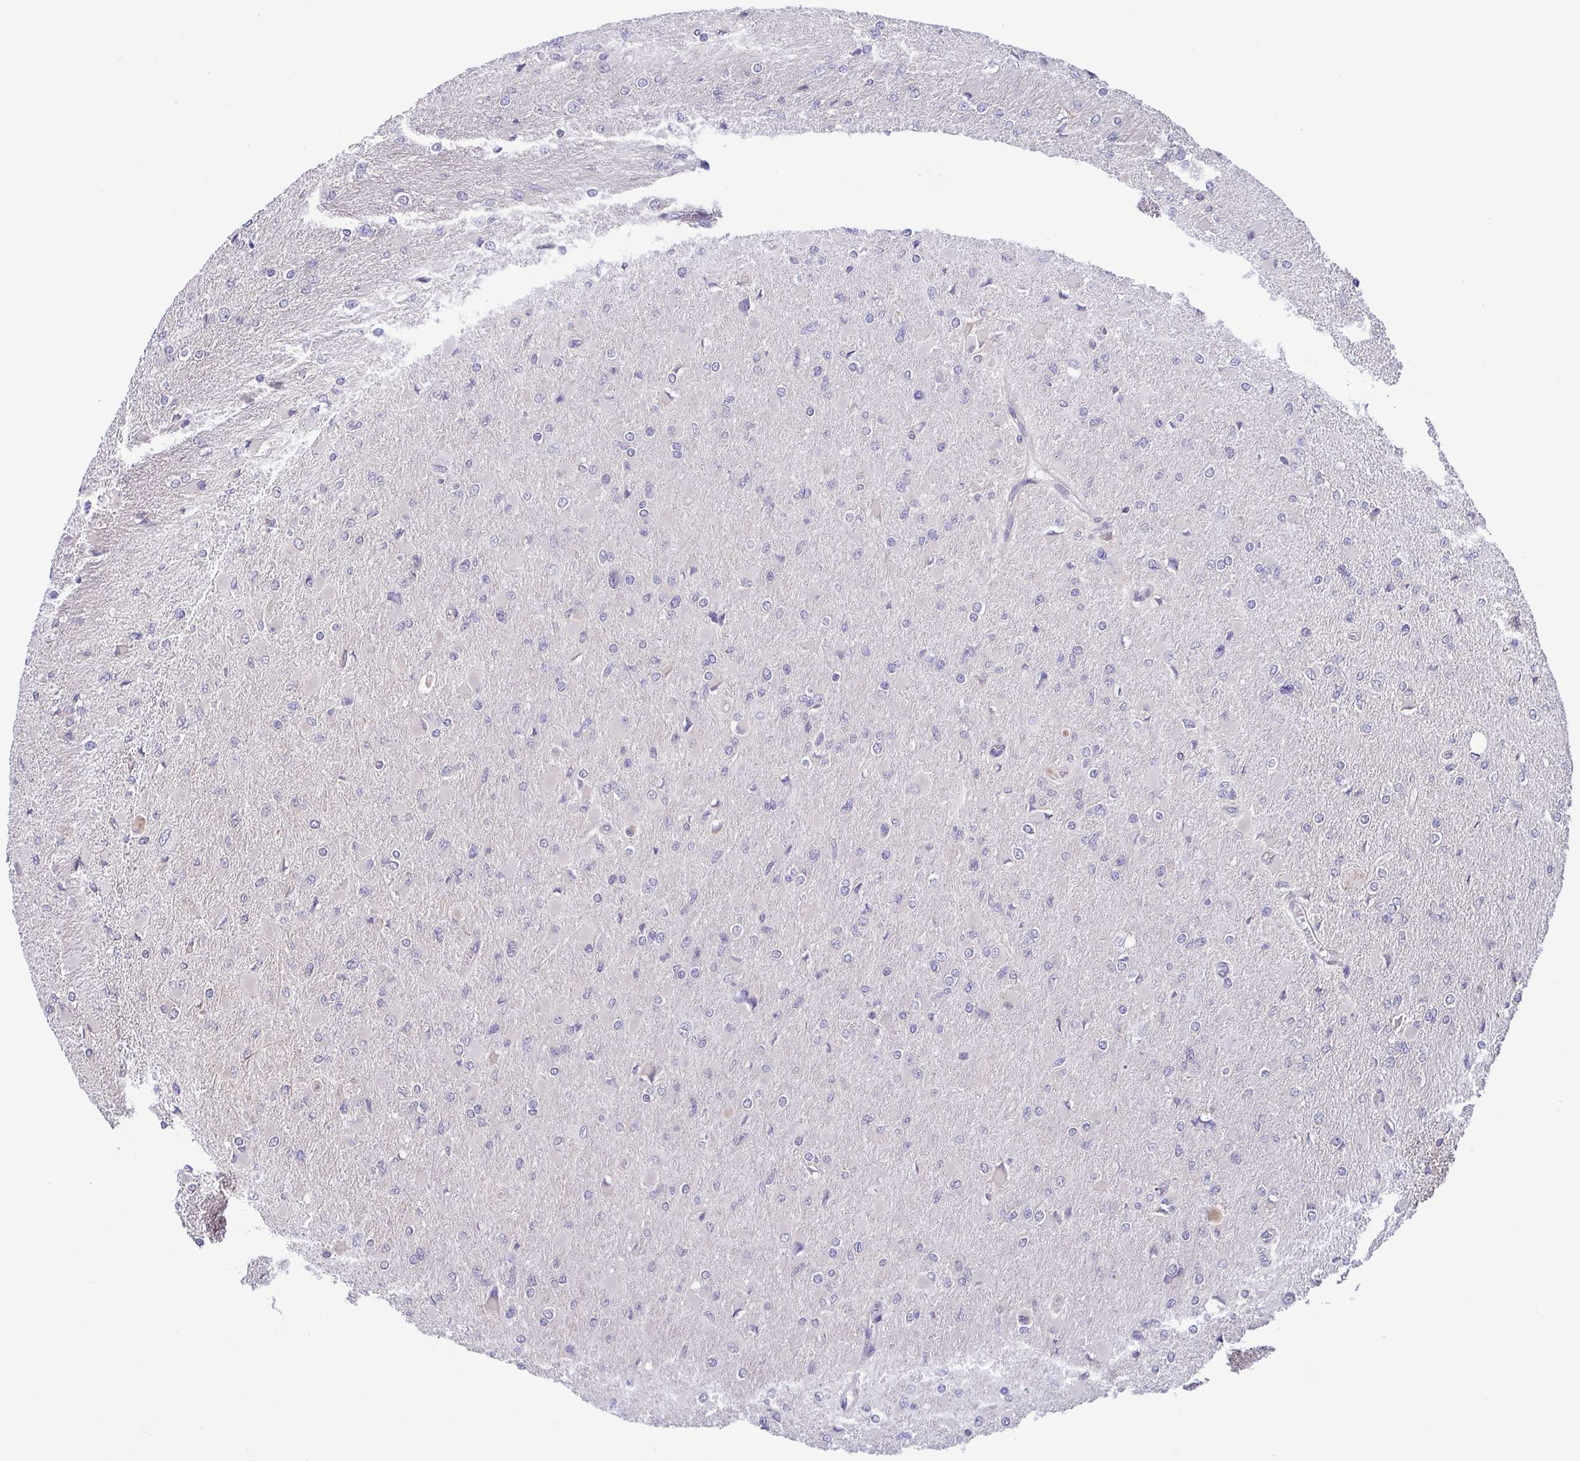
{"staining": {"intensity": "negative", "quantity": "none", "location": "none"}, "tissue": "glioma", "cell_type": "Tumor cells", "image_type": "cancer", "snomed": [{"axis": "morphology", "description": "Glioma, malignant, High grade"}, {"axis": "topography", "description": "Cerebral cortex"}], "caption": "Malignant glioma (high-grade) was stained to show a protein in brown. There is no significant expression in tumor cells.", "gene": "OSBPL7", "patient": {"sex": "female", "age": 36}}